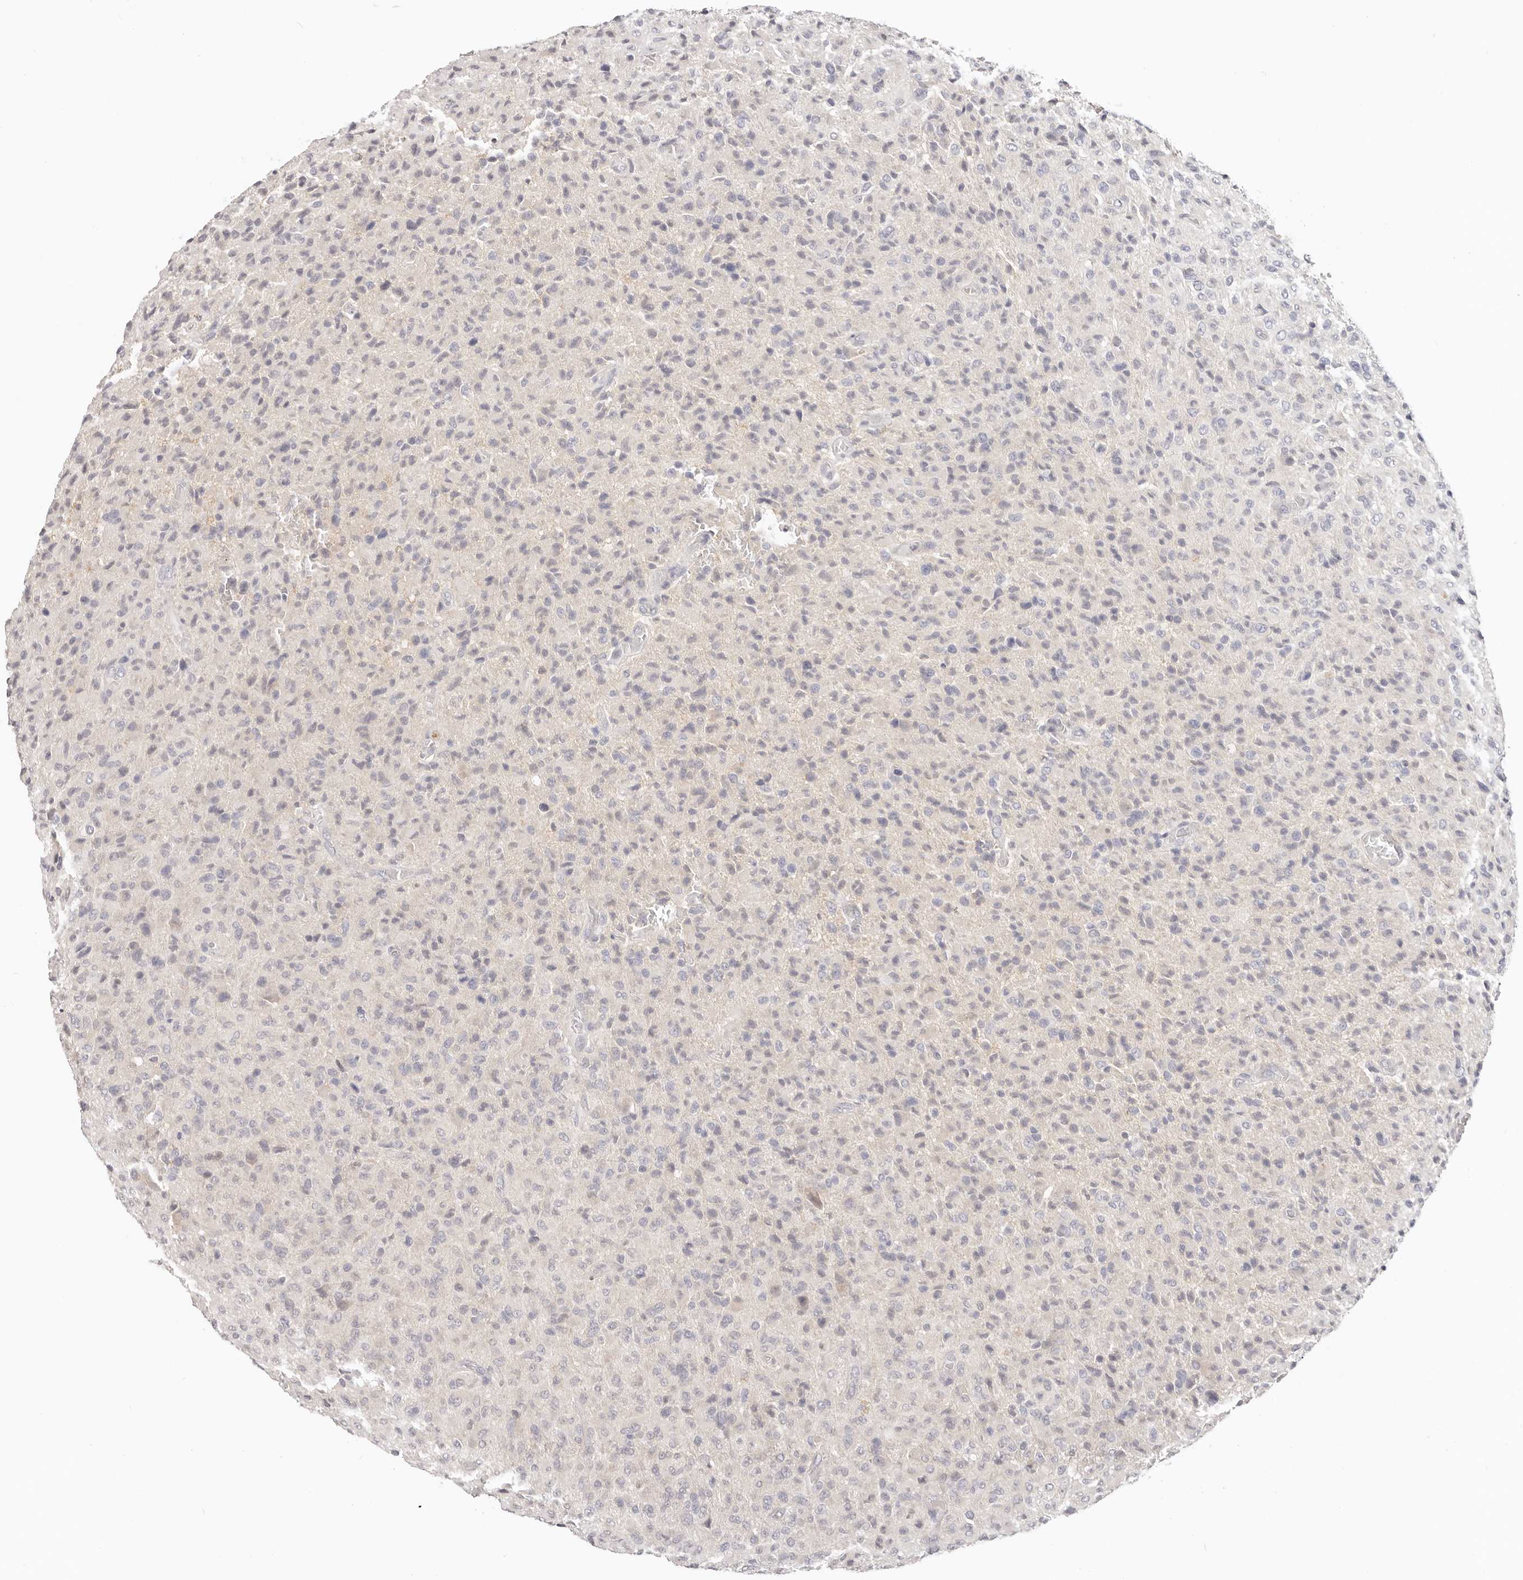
{"staining": {"intensity": "negative", "quantity": "none", "location": "none"}, "tissue": "glioma", "cell_type": "Tumor cells", "image_type": "cancer", "snomed": [{"axis": "morphology", "description": "Glioma, malignant, High grade"}, {"axis": "topography", "description": "Brain"}], "caption": "DAB (3,3'-diaminobenzidine) immunohistochemical staining of high-grade glioma (malignant) shows no significant positivity in tumor cells.", "gene": "GGPS1", "patient": {"sex": "female", "age": 57}}